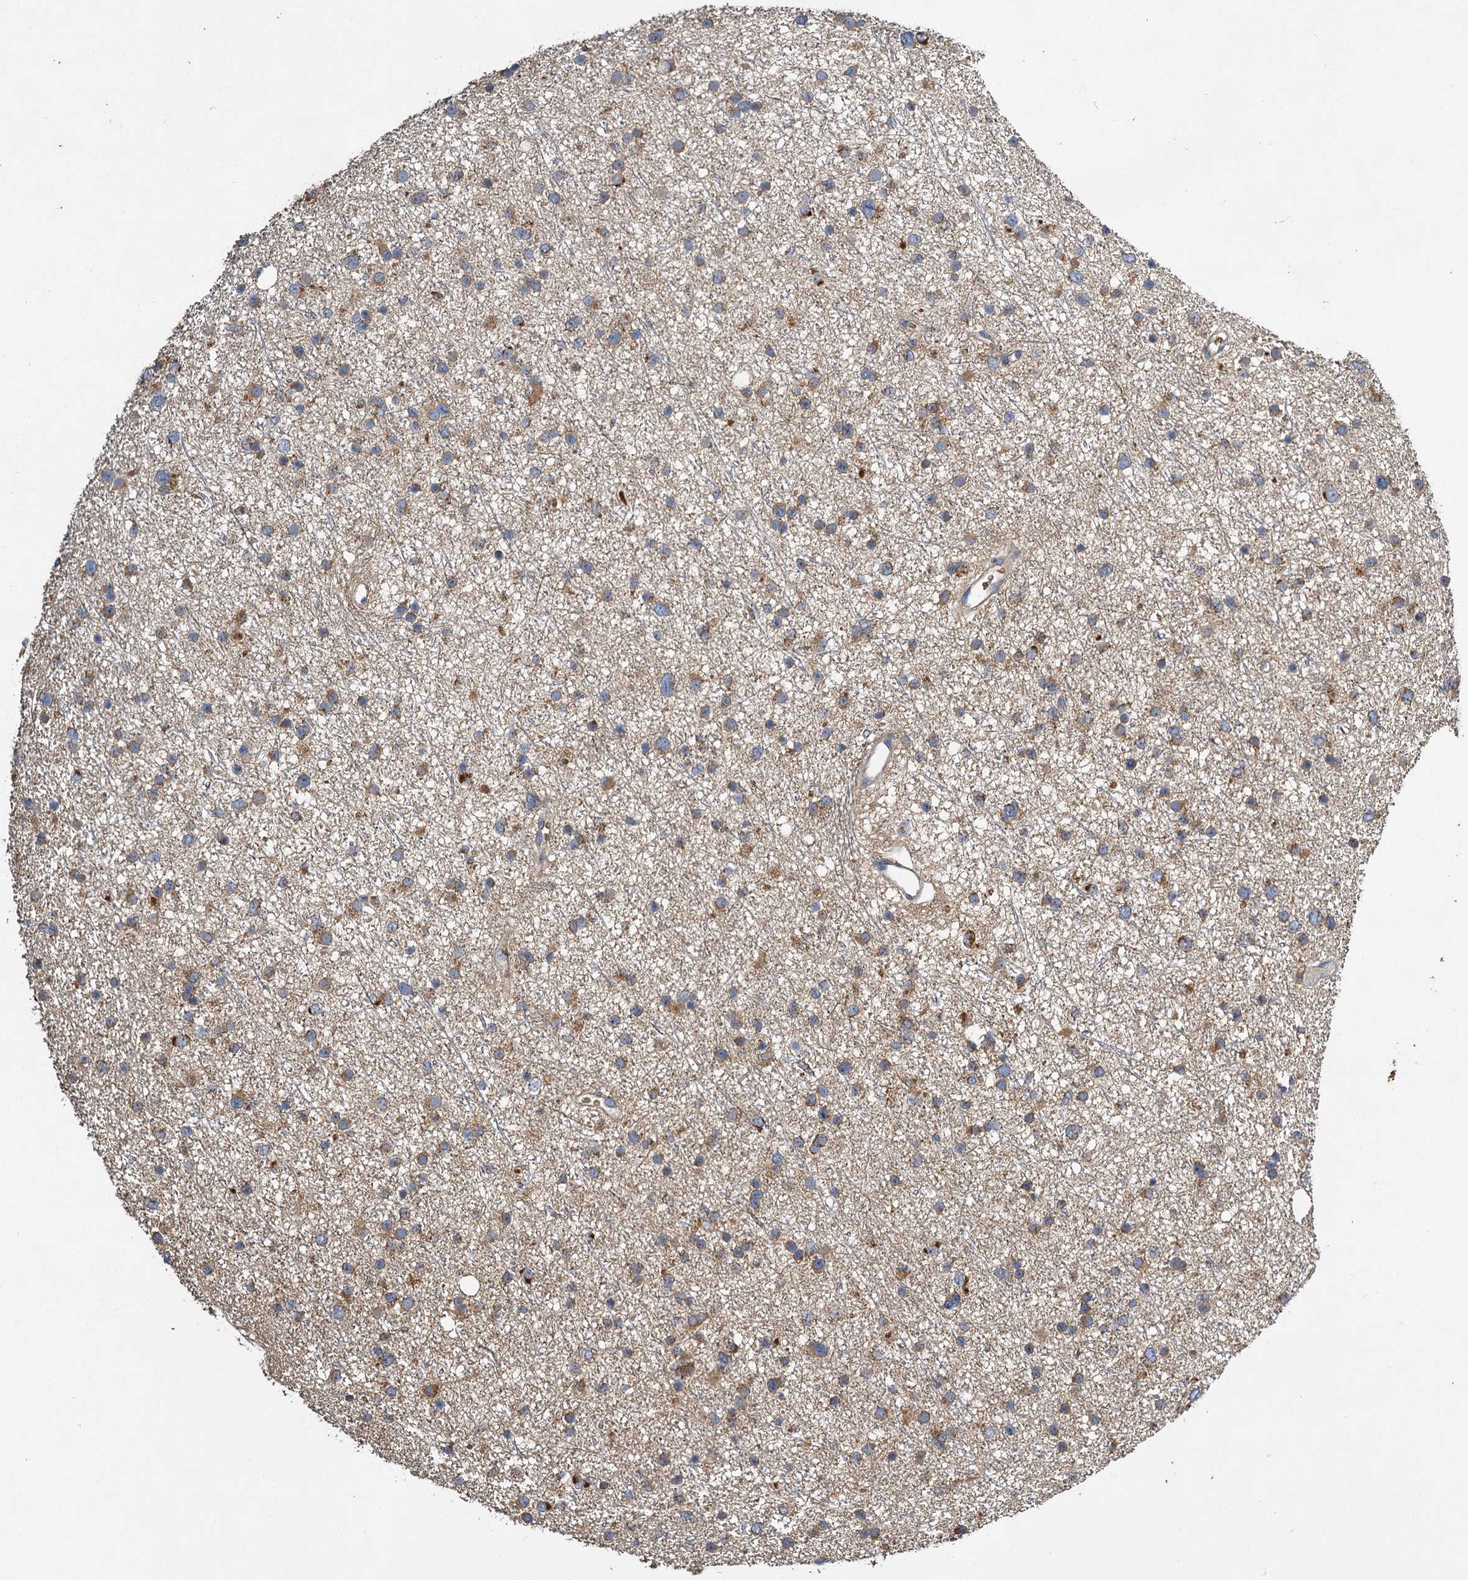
{"staining": {"intensity": "moderate", "quantity": "25%-75%", "location": "cytoplasmic/membranous"}, "tissue": "glioma", "cell_type": "Tumor cells", "image_type": "cancer", "snomed": [{"axis": "morphology", "description": "Glioma, malignant, Low grade"}, {"axis": "topography", "description": "Cerebral cortex"}], "caption": "This histopathology image shows immunohistochemistry staining of low-grade glioma (malignant), with medium moderate cytoplasmic/membranous expression in about 25%-75% of tumor cells.", "gene": "BCS1L", "patient": {"sex": "female", "age": 39}}